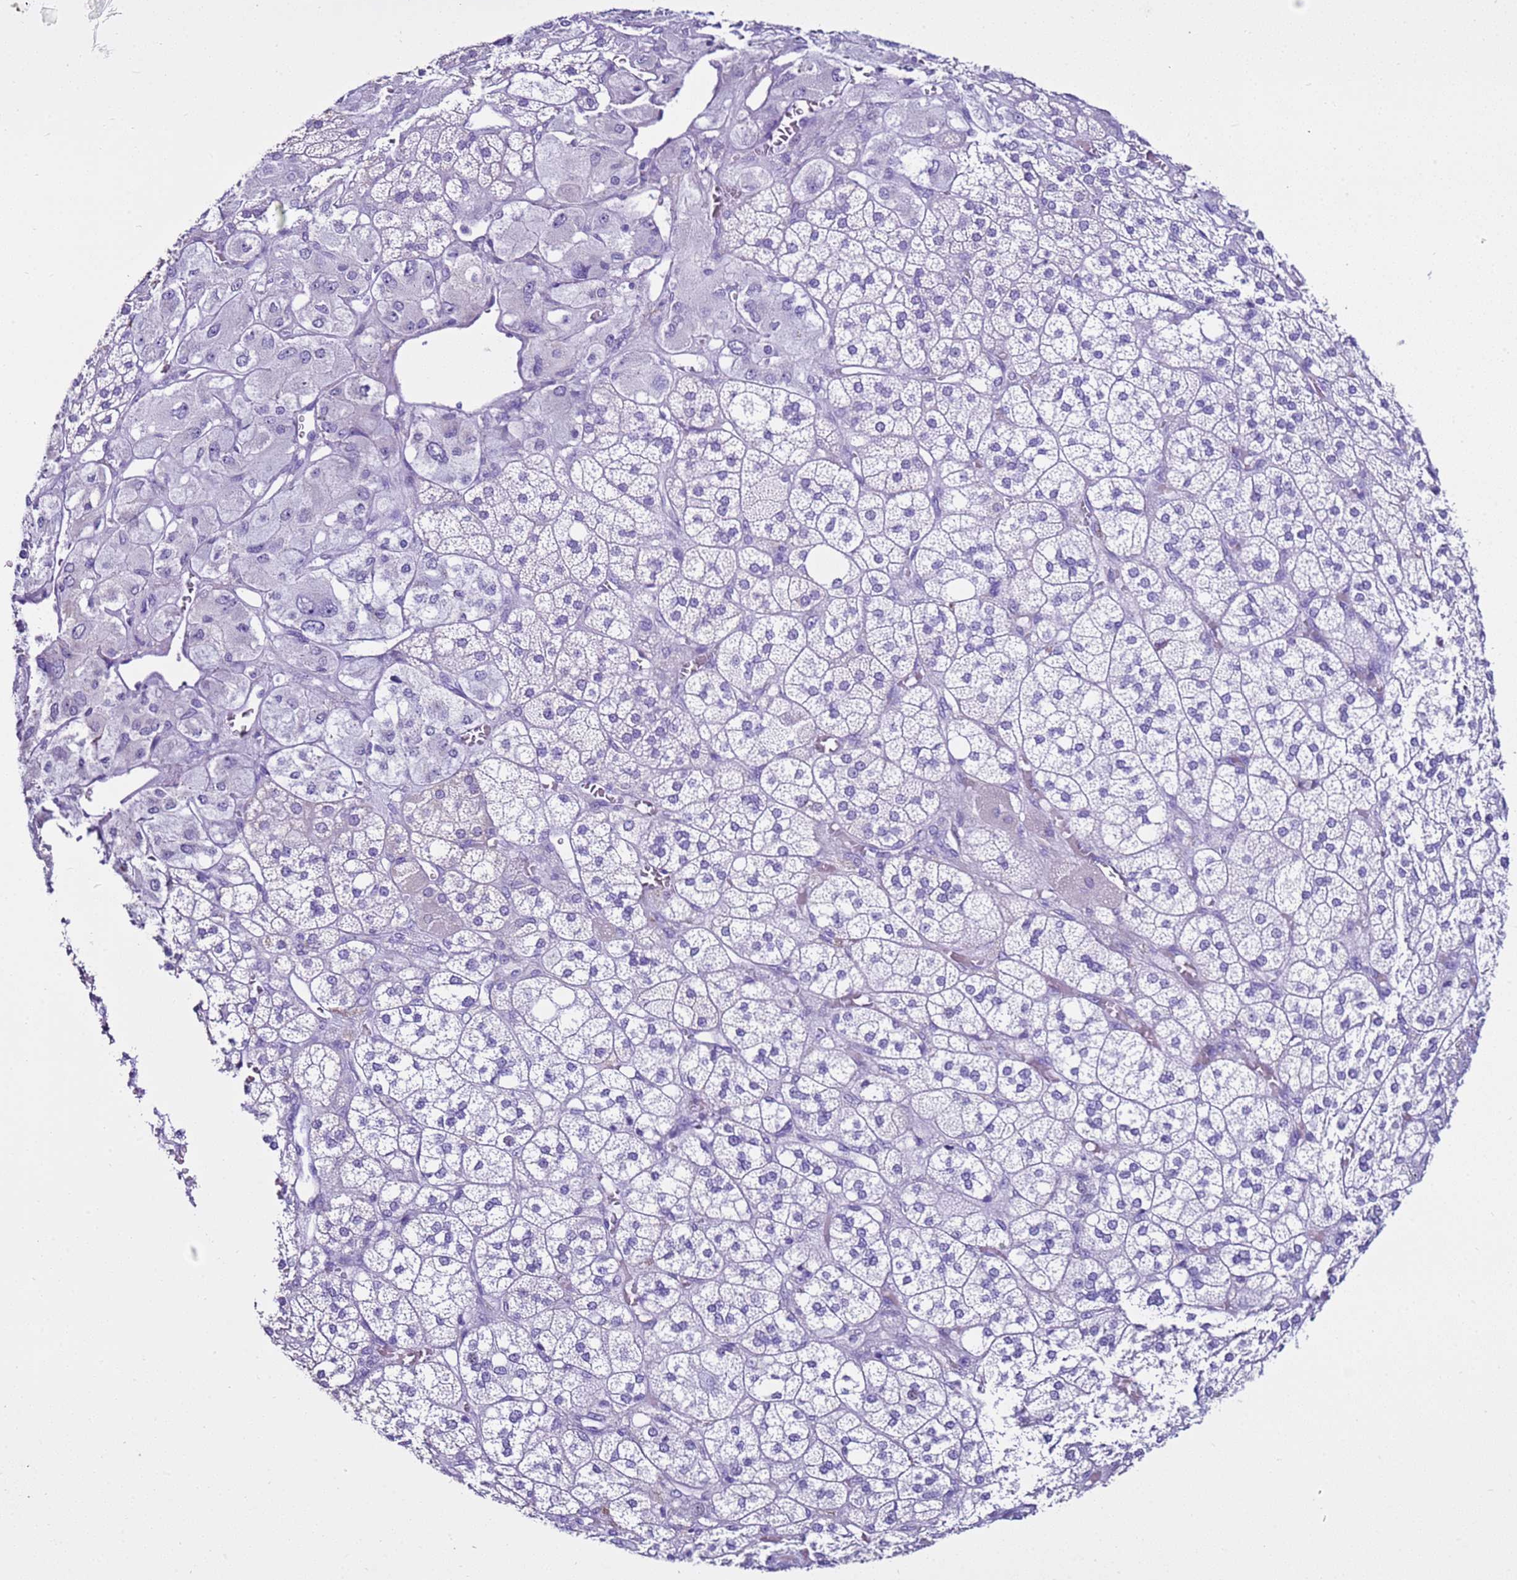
{"staining": {"intensity": "negative", "quantity": "none", "location": "none"}, "tissue": "adrenal gland", "cell_type": "Glandular cells", "image_type": "normal", "snomed": [{"axis": "morphology", "description": "Normal tissue, NOS"}, {"axis": "topography", "description": "Adrenal gland"}], "caption": "An immunohistochemistry photomicrograph of benign adrenal gland is shown. There is no staining in glandular cells of adrenal gland.", "gene": "LCMT1", "patient": {"sex": "male", "age": 61}}